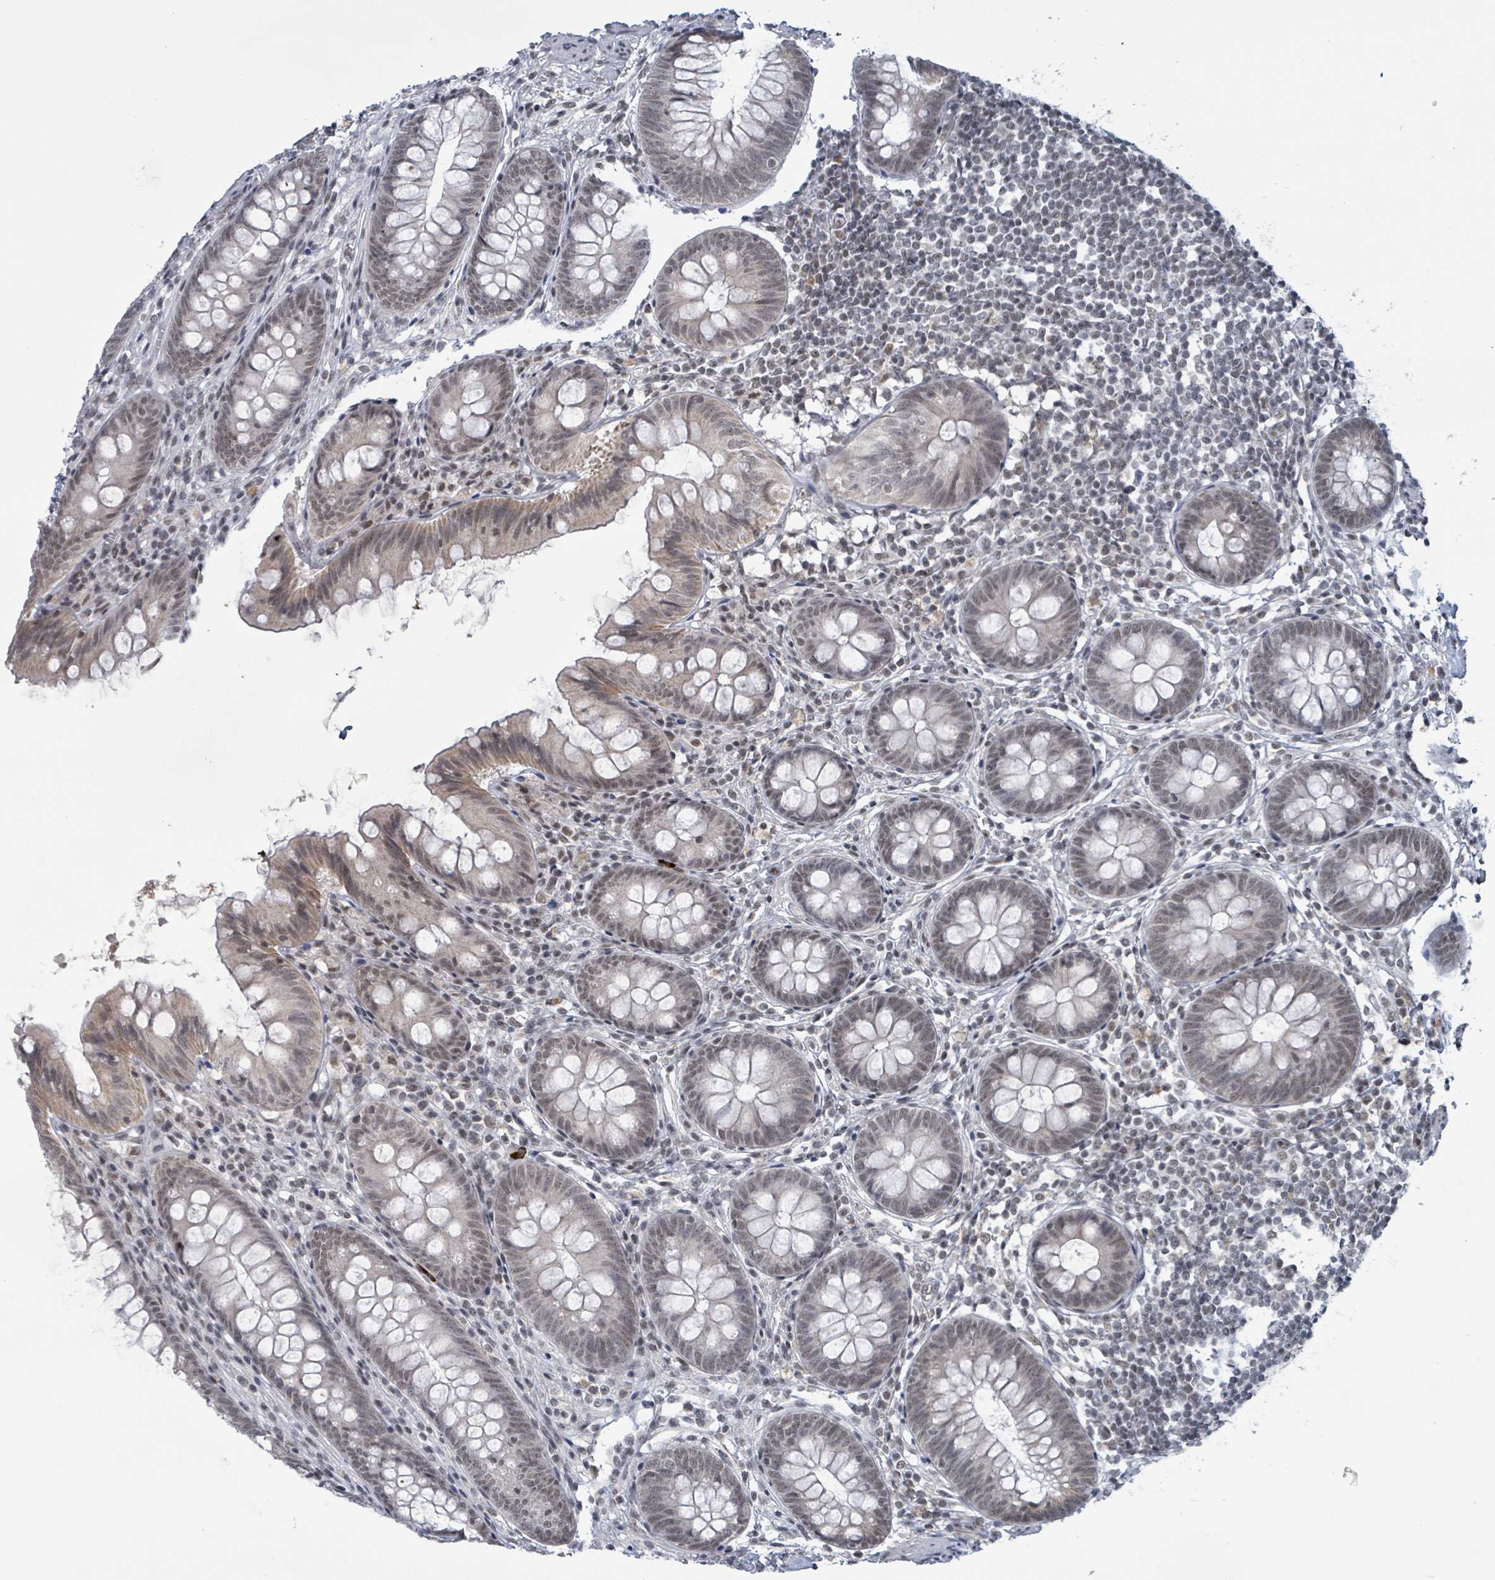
{"staining": {"intensity": "weak", "quantity": "<25%", "location": "cytoplasmic/membranous,nuclear"}, "tissue": "appendix", "cell_type": "Glandular cells", "image_type": "normal", "snomed": [{"axis": "morphology", "description": "Normal tissue, NOS"}, {"axis": "topography", "description": "Appendix"}], "caption": "Normal appendix was stained to show a protein in brown. There is no significant positivity in glandular cells. (DAB (3,3'-diaminobenzidine) IHC, high magnification).", "gene": "BANP", "patient": {"sex": "female", "age": 51}}